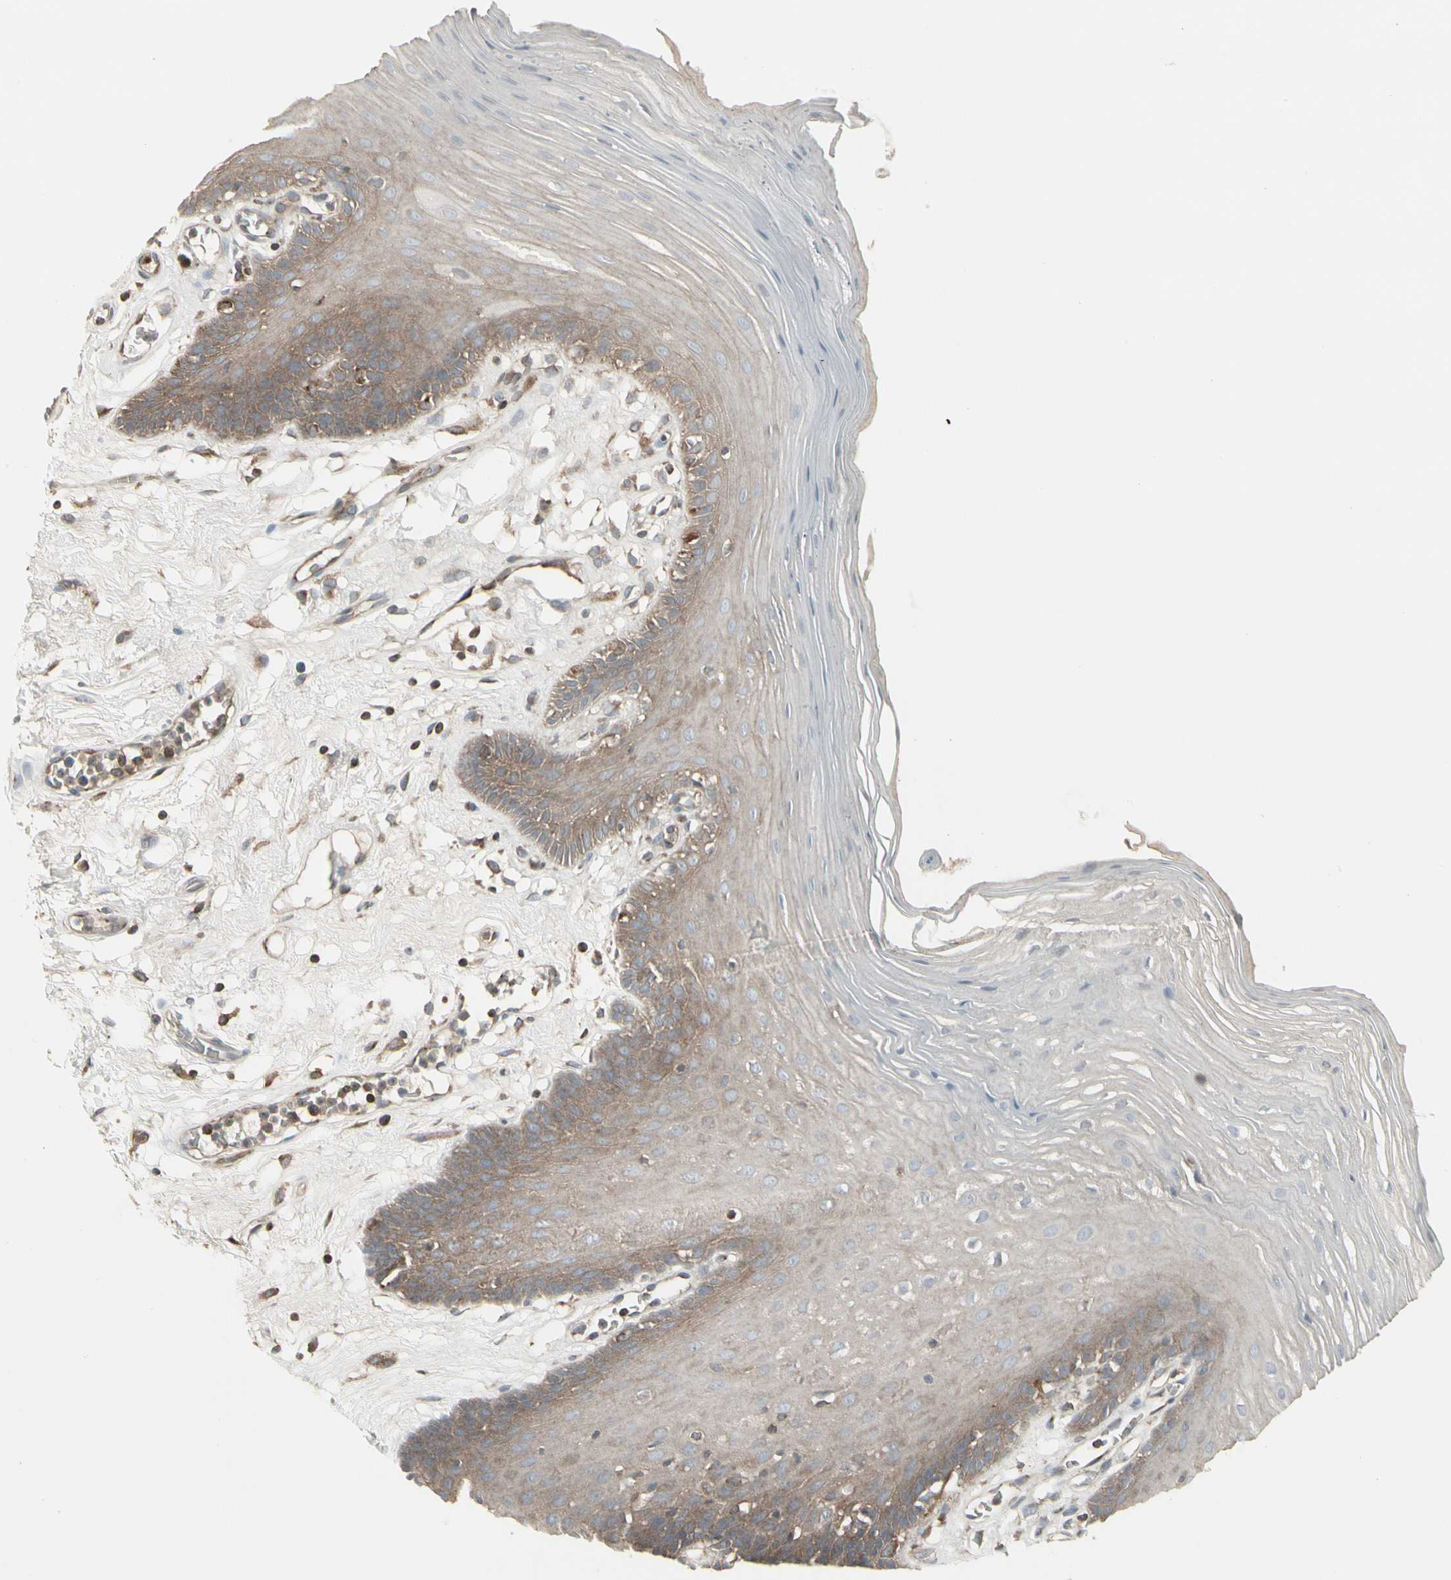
{"staining": {"intensity": "weak", "quantity": "25%-75%", "location": "cytoplasmic/membranous"}, "tissue": "oral mucosa", "cell_type": "Squamous epithelial cells", "image_type": "normal", "snomed": [{"axis": "morphology", "description": "Normal tissue, NOS"}, {"axis": "morphology", "description": "Squamous cell carcinoma, NOS"}, {"axis": "topography", "description": "Skeletal muscle"}, {"axis": "topography", "description": "Oral tissue"}, {"axis": "topography", "description": "Head-Neck"}], "caption": "This micrograph demonstrates benign oral mucosa stained with immunohistochemistry to label a protein in brown. The cytoplasmic/membranous of squamous epithelial cells show weak positivity for the protein. Nuclei are counter-stained blue.", "gene": "EPS15", "patient": {"sex": "male", "age": 71}}